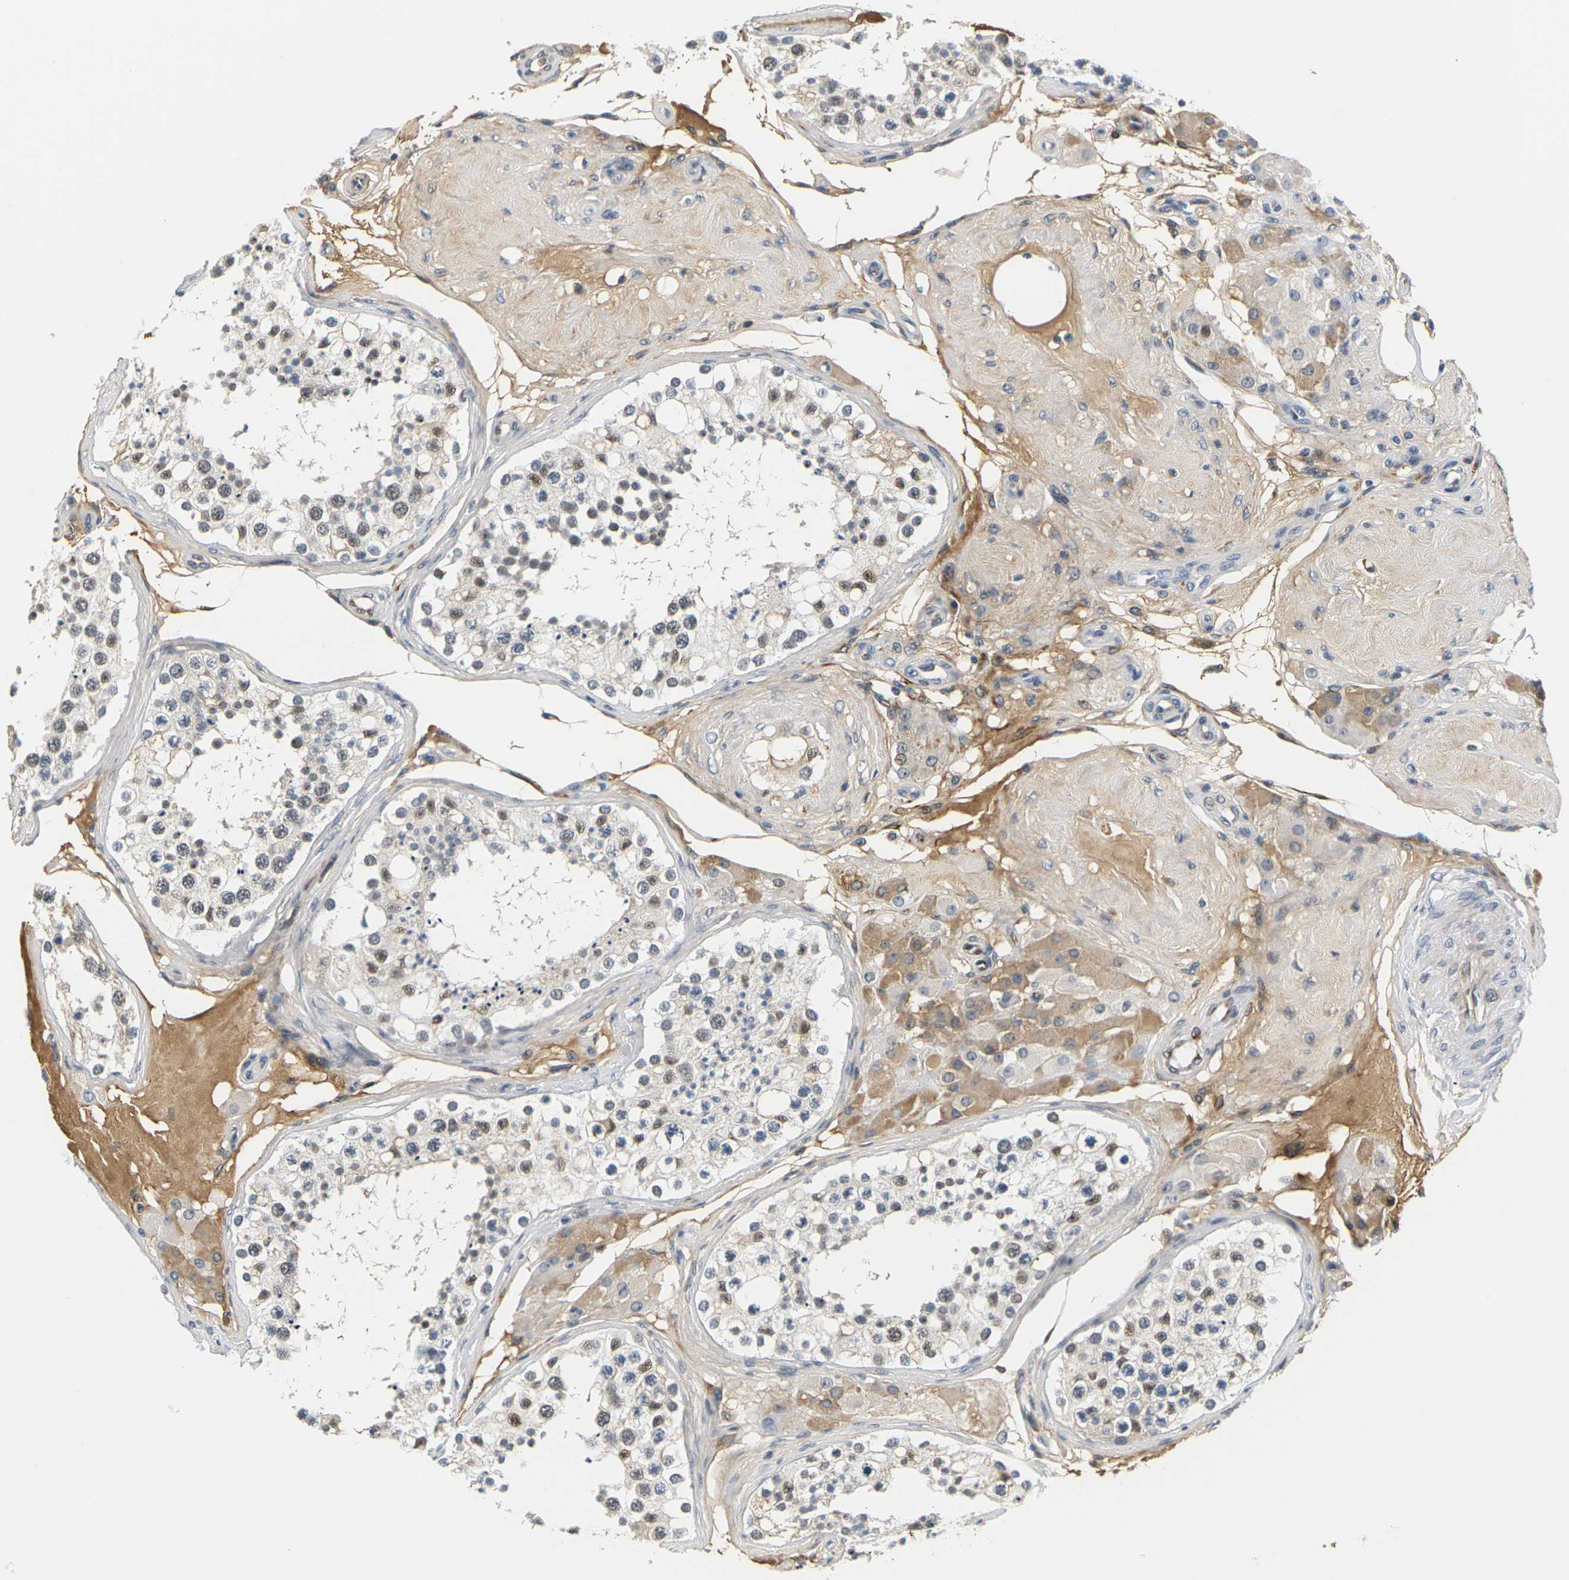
{"staining": {"intensity": "moderate", "quantity": ">75%", "location": "nuclear"}, "tissue": "testis", "cell_type": "Cells in seminiferous ducts", "image_type": "normal", "snomed": [{"axis": "morphology", "description": "Normal tissue, NOS"}, {"axis": "topography", "description": "Testis"}], "caption": "Moderate nuclear positivity for a protein is identified in approximately >75% of cells in seminiferous ducts of unremarkable testis using immunohistochemistry.", "gene": "PKP2", "patient": {"sex": "male", "age": 68}}